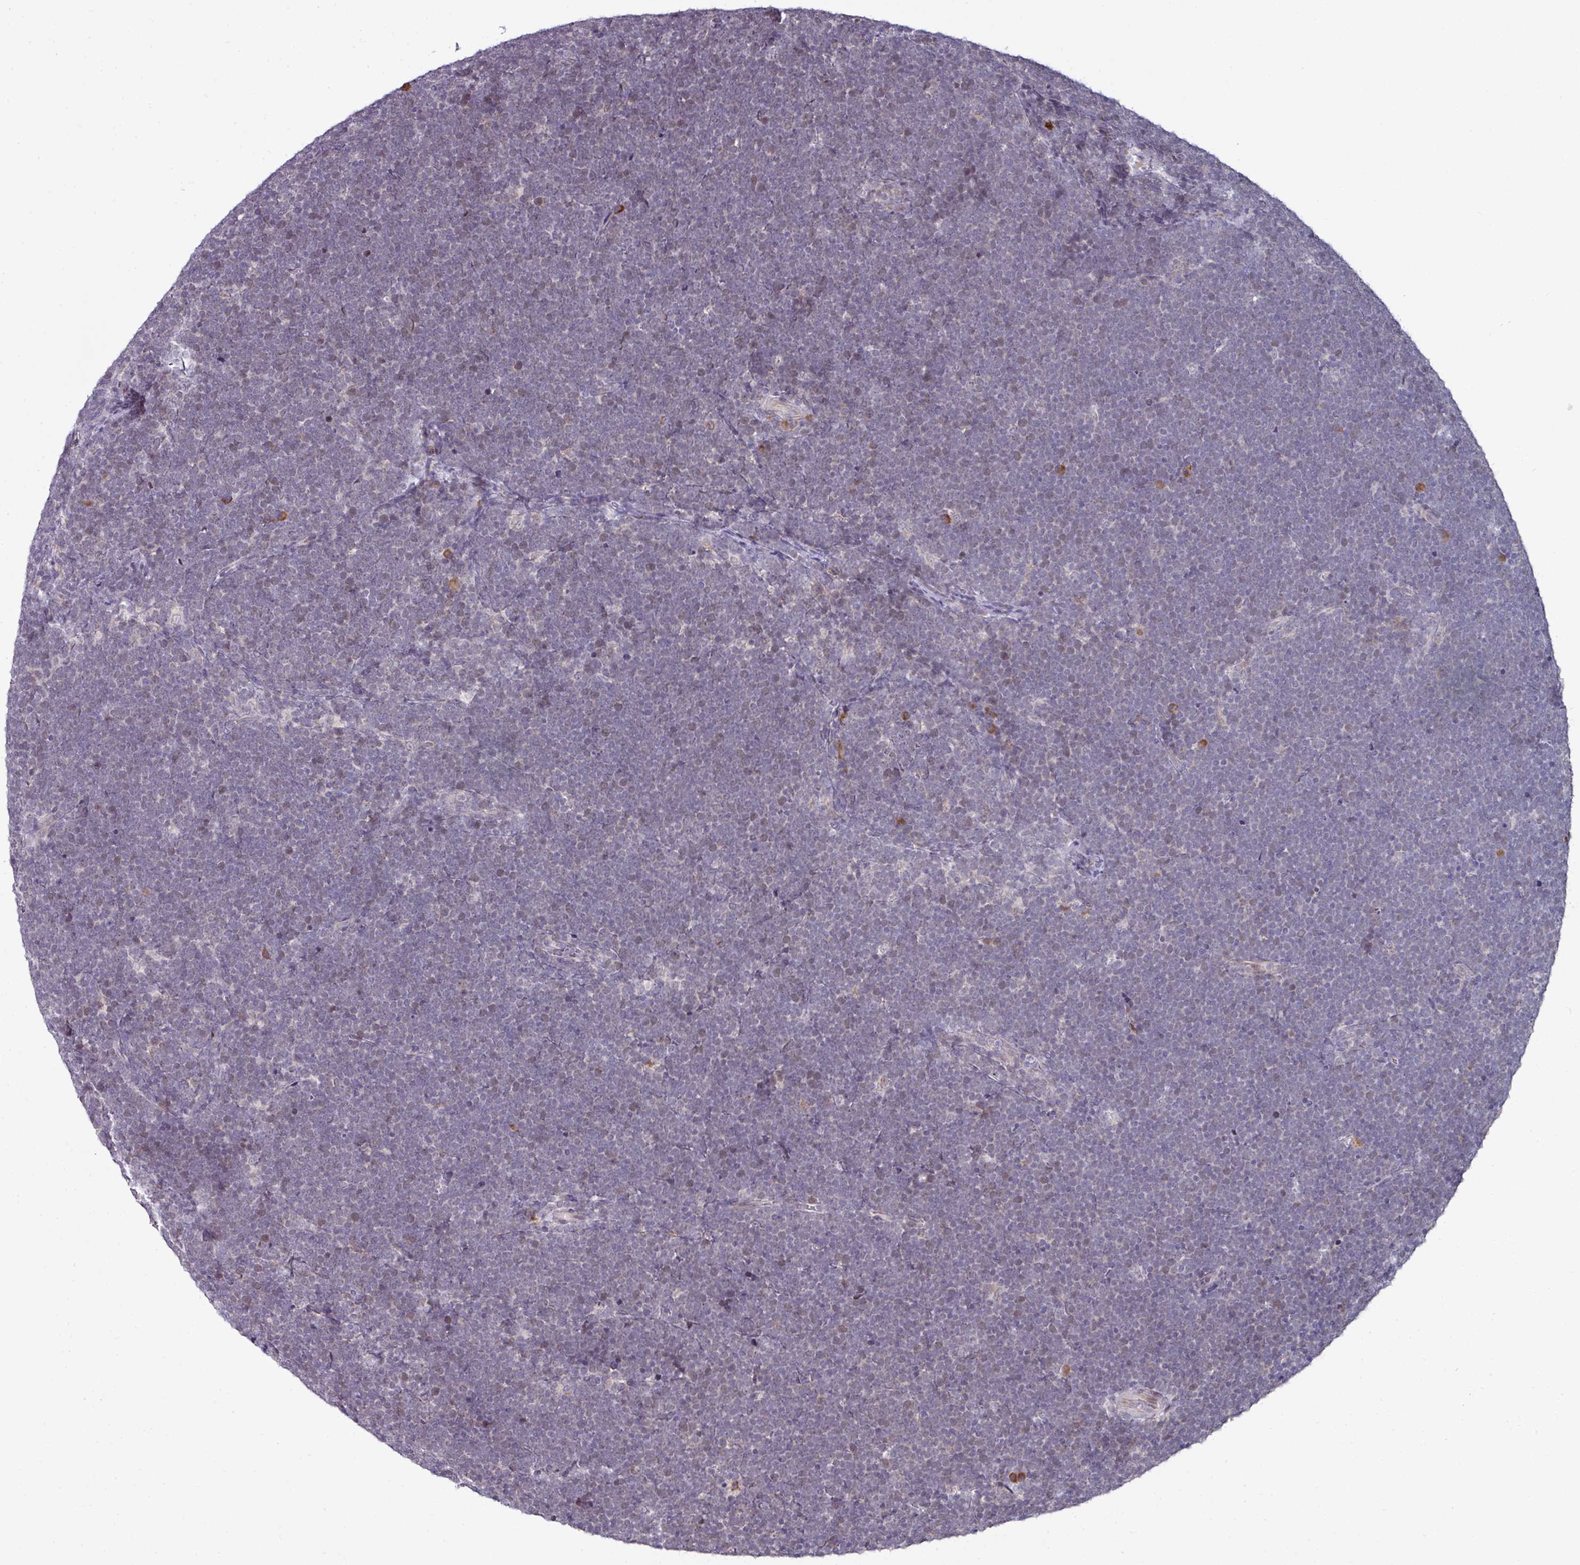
{"staining": {"intensity": "negative", "quantity": "none", "location": "none"}, "tissue": "lymphoma", "cell_type": "Tumor cells", "image_type": "cancer", "snomed": [{"axis": "morphology", "description": "Malignant lymphoma, non-Hodgkin's type, High grade"}, {"axis": "topography", "description": "Lymph node"}], "caption": "Micrograph shows no protein positivity in tumor cells of lymphoma tissue.", "gene": "APOLD1", "patient": {"sex": "male", "age": 13}}